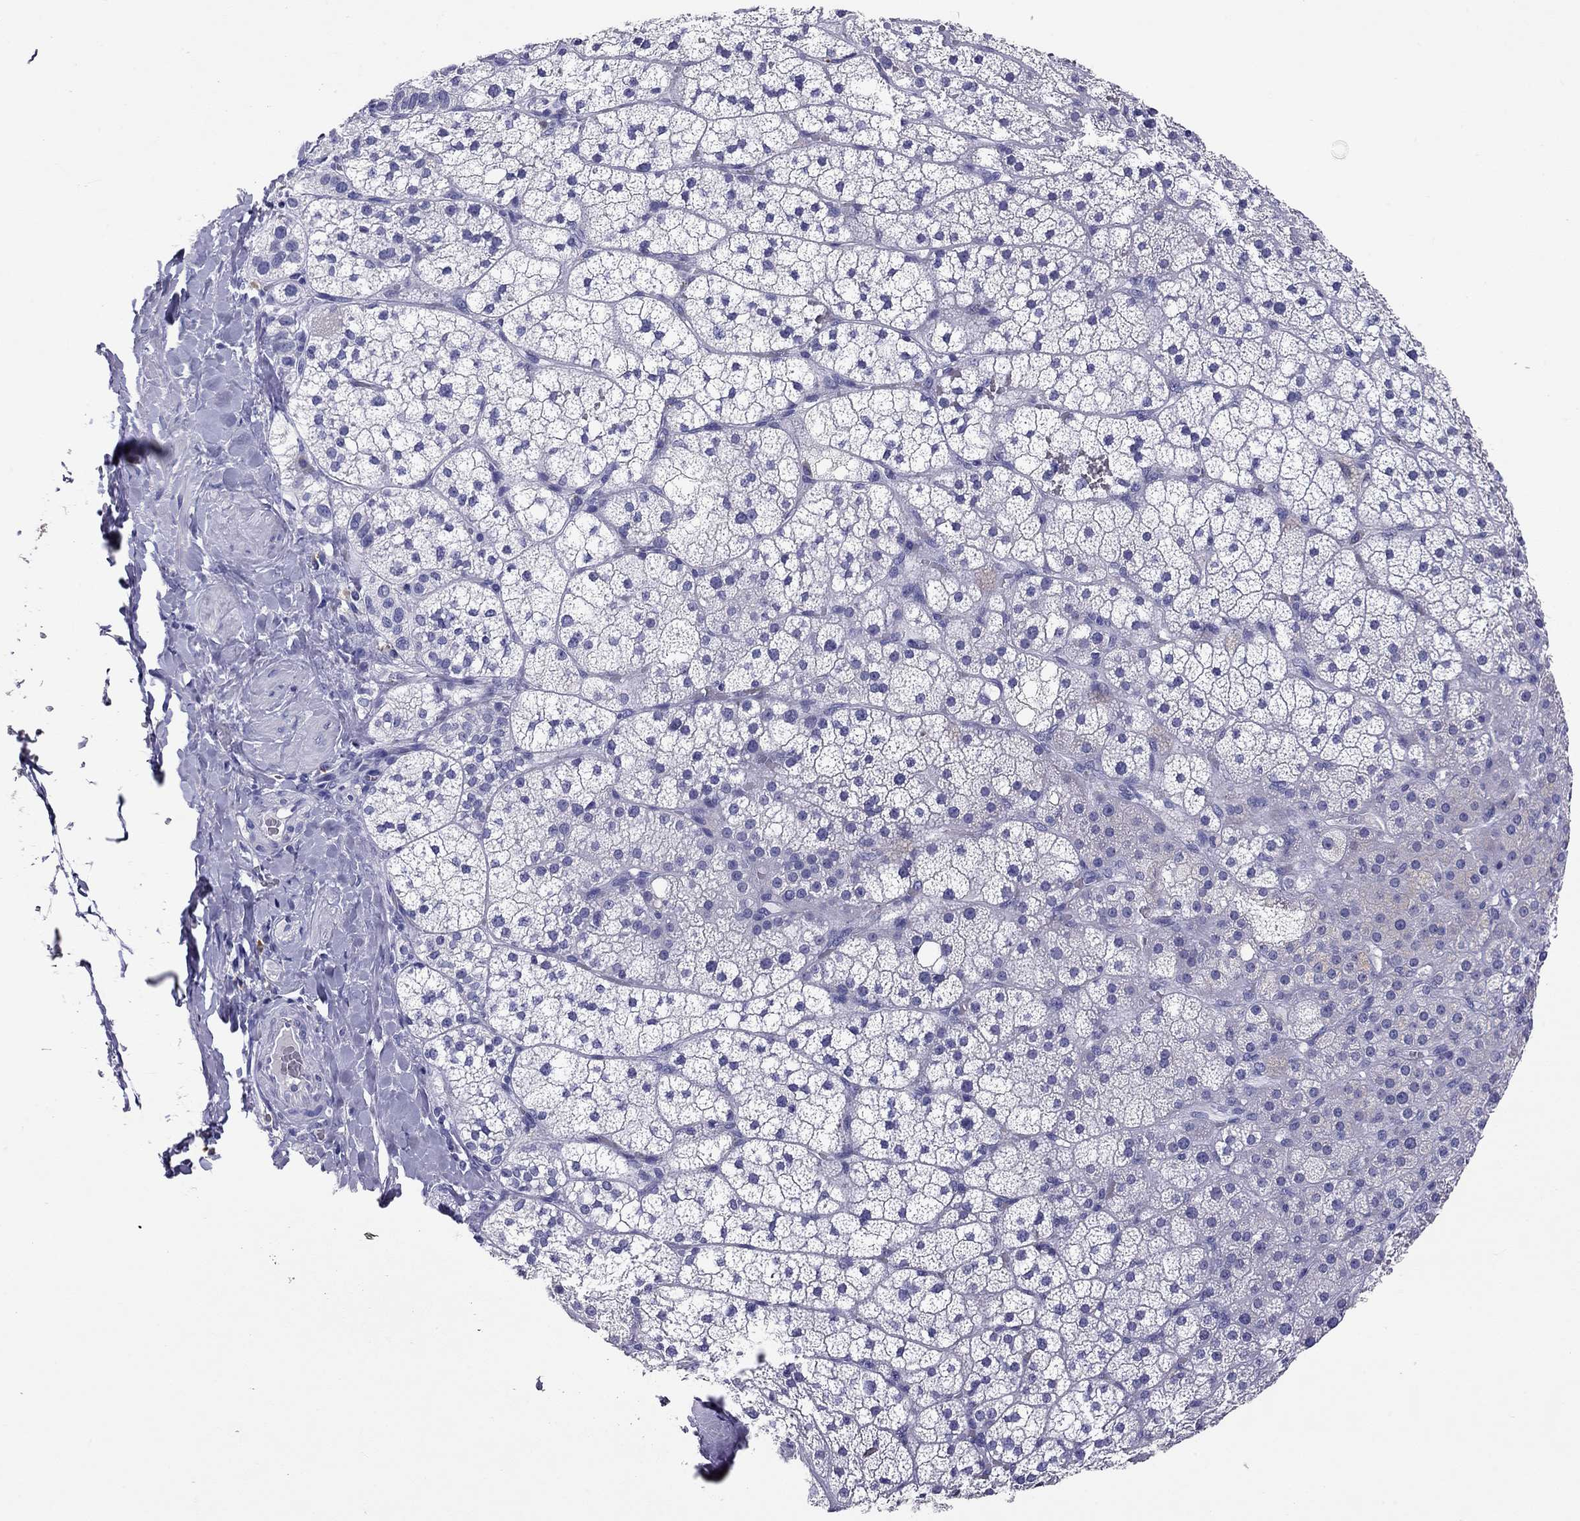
{"staining": {"intensity": "strong", "quantity": "<25%", "location": "cytoplasmic/membranous"}, "tissue": "adrenal gland", "cell_type": "Glandular cells", "image_type": "normal", "snomed": [{"axis": "morphology", "description": "Normal tissue, NOS"}, {"axis": "topography", "description": "Adrenal gland"}], "caption": "Immunohistochemical staining of unremarkable adrenal gland displays strong cytoplasmic/membranous protein positivity in approximately <25% of glandular cells.", "gene": "CALHM1", "patient": {"sex": "male", "age": 53}}